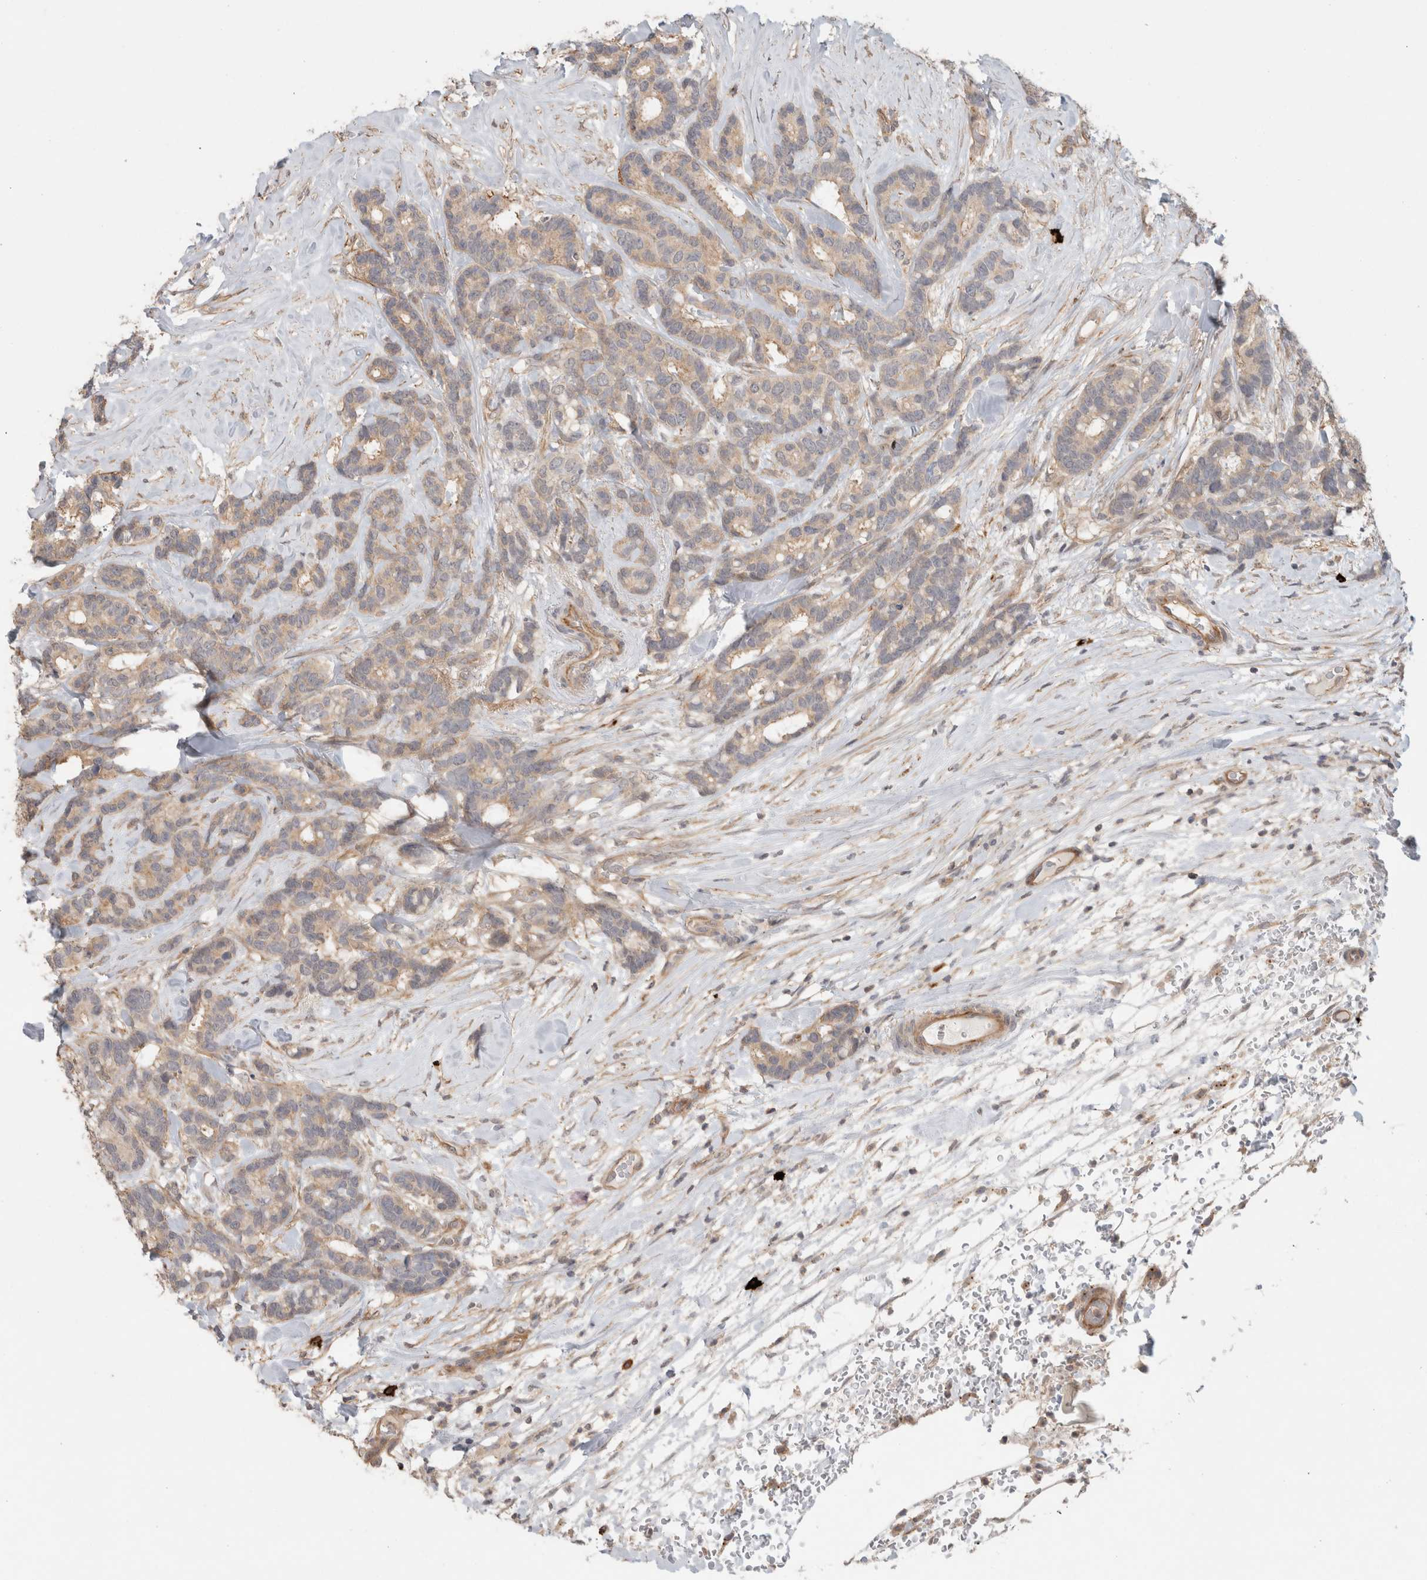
{"staining": {"intensity": "weak", "quantity": ">75%", "location": "cytoplasmic/membranous"}, "tissue": "breast cancer", "cell_type": "Tumor cells", "image_type": "cancer", "snomed": [{"axis": "morphology", "description": "Duct carcinoma"}, {"axis": "topography", "description": "Breast"}], "caption": "Approximately >75% of tumor cells in human invasive ductal carcinoma (breast) demonstrate weak cytoplasmic/membranous protein expression as visualized by brown immunohistochemical staining.", "gene": "HSPG2", "patient": {"sex": "female", "age": 87}}